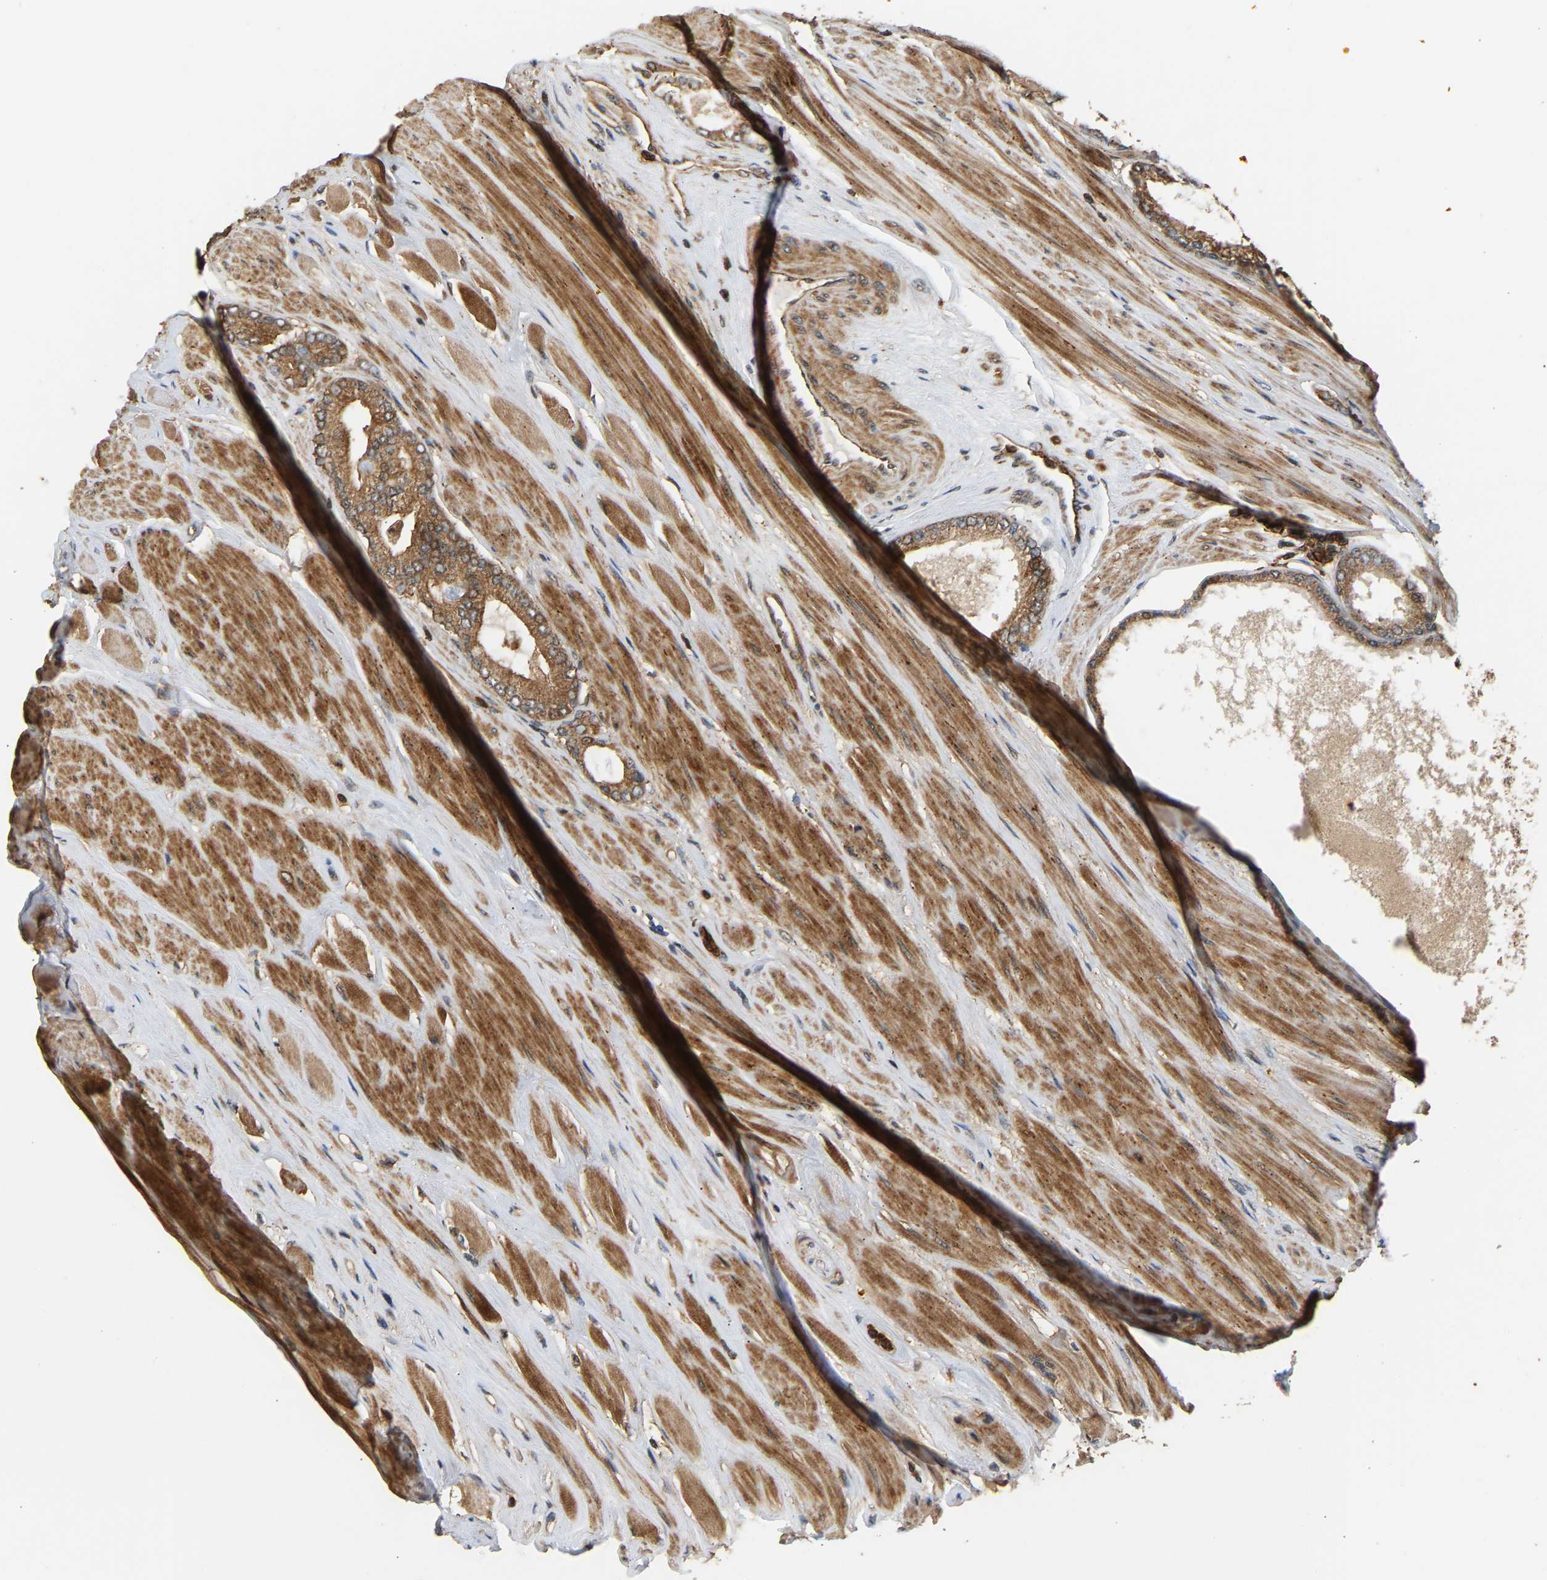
{"staining": {"intensity": "moderate", "quantity": ">75%", "location": "cytoplasmic/membranous"}, "tissue": "prostate cancer", "cell_type": "Tumor cells", "image_type": "cancer", "snomed": [{"axis": "morphology", "description": "Adenocarcinoma, High grade"}, {"axis": "topography", "description": "Prostate"}], "caption": "Immunohistochemical staining of human adenocarcinoma (high-grade) (prostate) demonstrates medium levels of moderate cytoplasmic/membranous protein staining in approximately >75% of tumor cells. (DAB IHC, brown staining for protein, blue staining for nuclei).", "gene": "GOPC", "patient": {"sex": "male", "age": 61}}